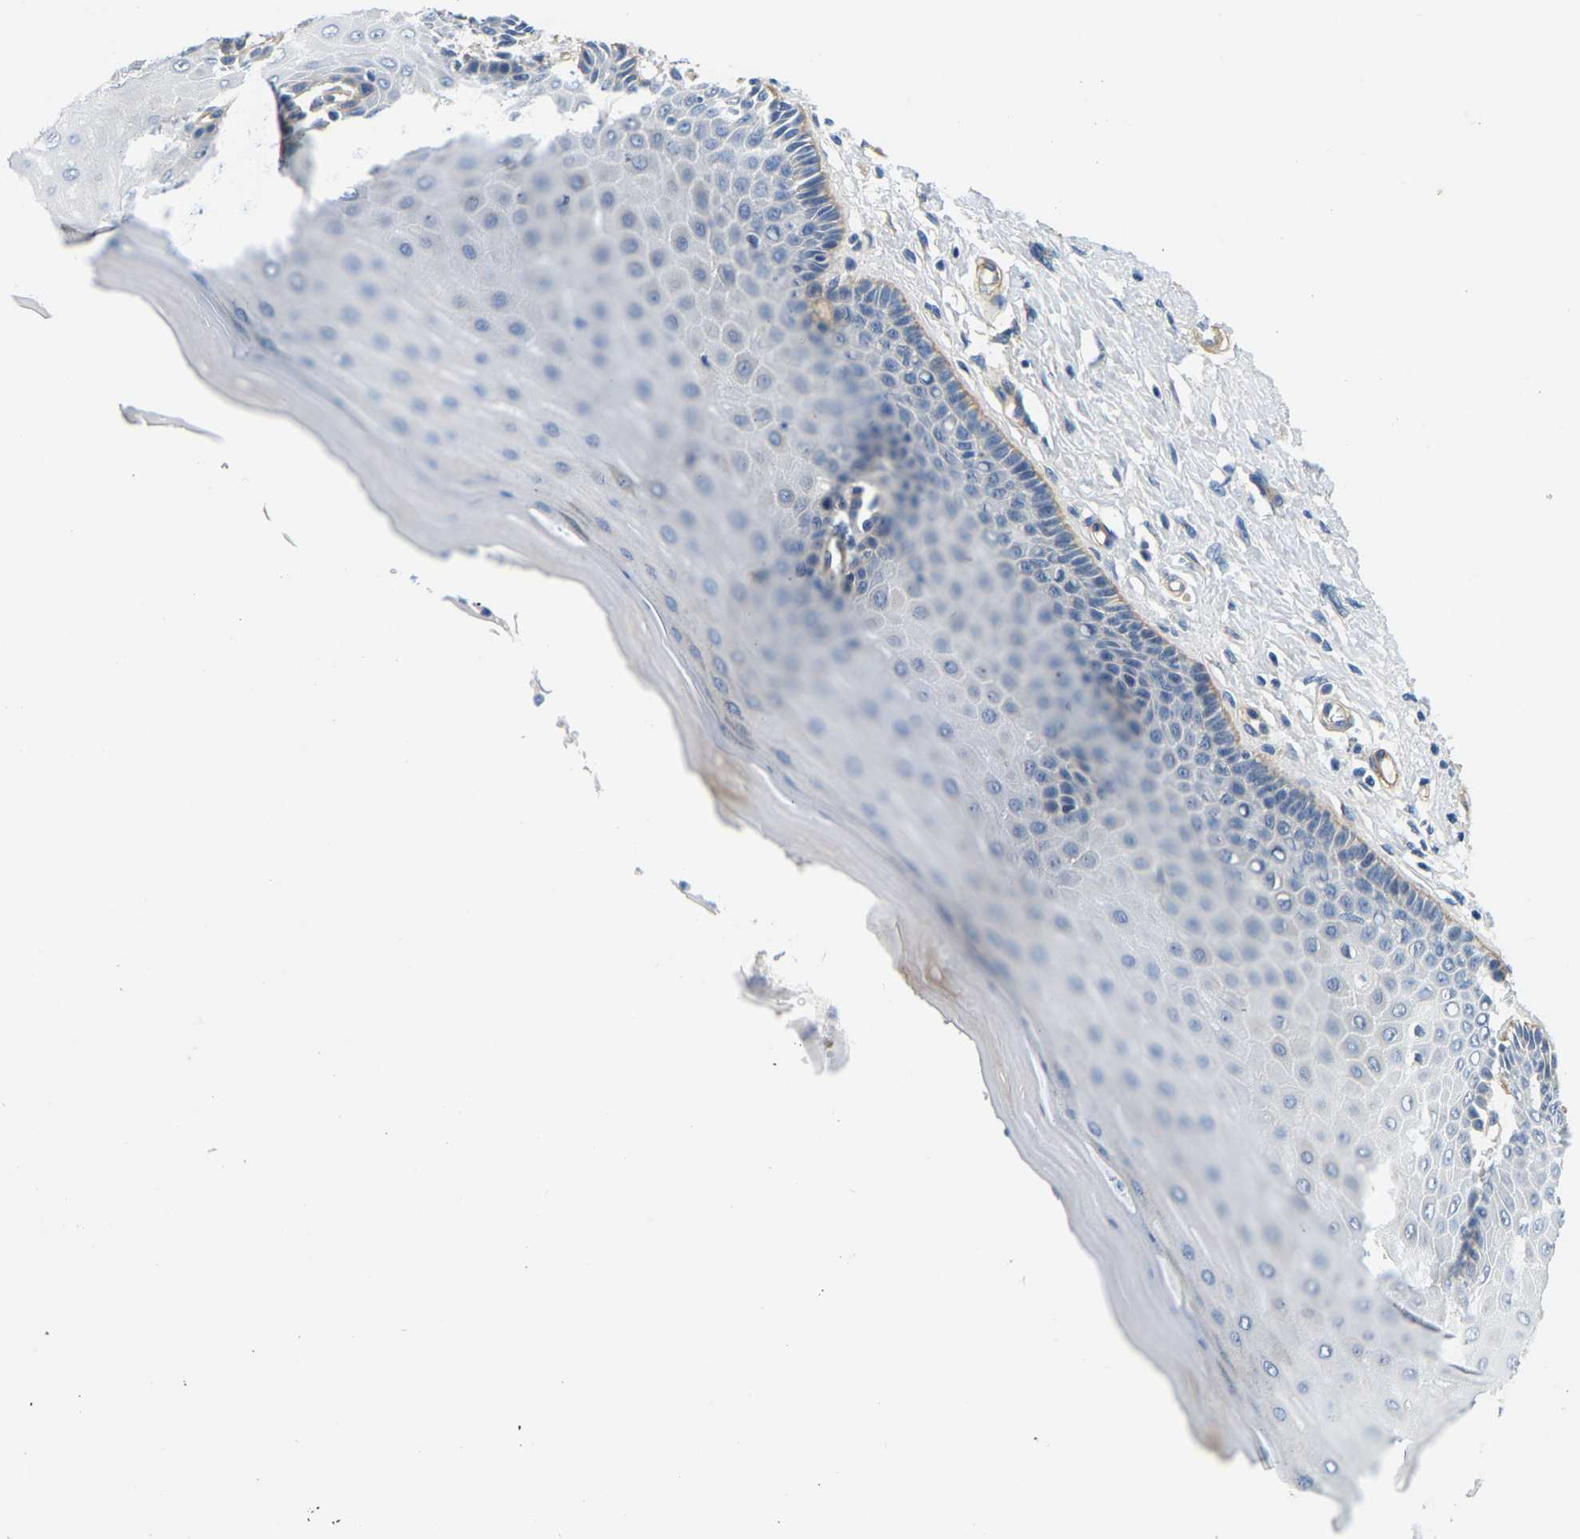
{"staining": {"intensity": "negative", "quantity": "none", "location": "none"}, "tissue": "cervix", "cell_type": "Glandular cells", "image_type": "normal", "snomed": [{"axis": "morphology", "description": "Normal tissue, NOS"}, {"axis": "topography", "description": "Cervix"}], "caption": "DAB immunohistochemical staining of normal human cervix displays no significant expression in glandular cells. The staining is performed using DAB (3,3'-diaminobenzidine) brown chromogen with nuclei counter-stained in using hematoxylin.", "gene": "LIAS", "patient": {"sex": "female", "age": 55}}